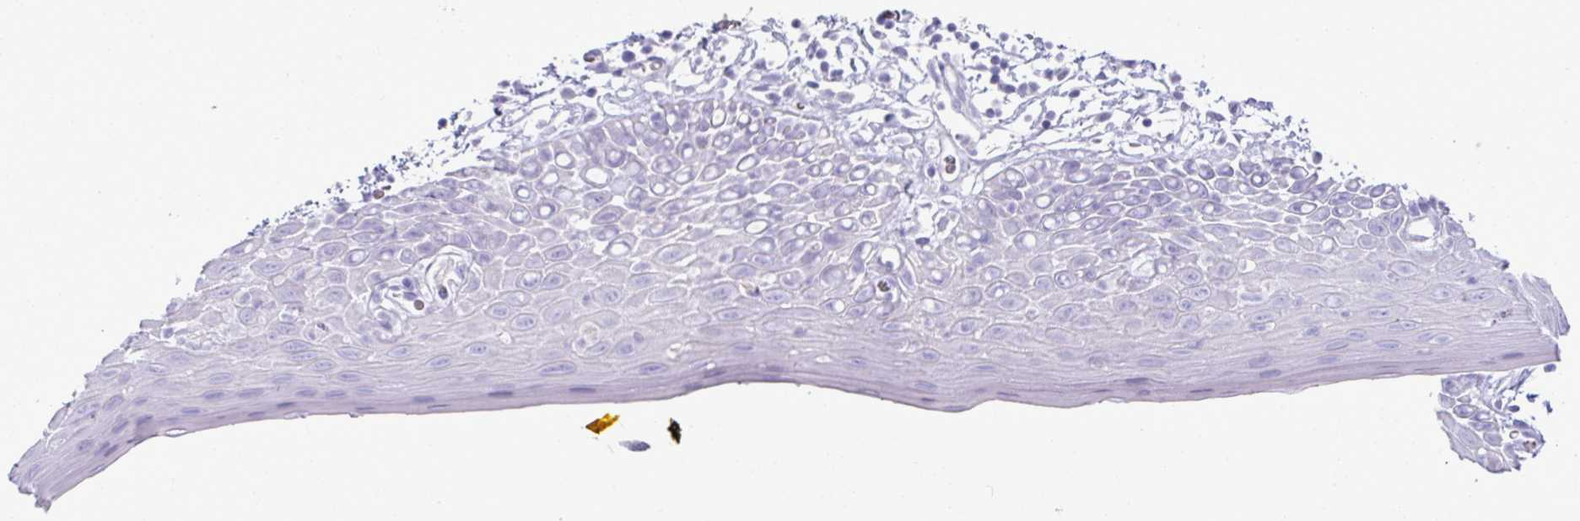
{"staining": {"intensity": "negative", "quantity": "none", "location": "none"}, "tissue": "oral mucosa", "cell_type": "Squamous epithelial cells", "image_type": "normal", "snomed": [{"axis": "morphology", "description": "Normal tissue, NOS"}, {"axis": "morphology", "description": "Squamous cell carcinoma, NOS"}, {"axis": "topography", "description": "Oral tissue"}, {"axis": "topography", "description": "Tounge, NOS"}, {"axis": "topography", "description": "Head-Neck"}], "caption": "IHC micrograph of unremarkable oral mucosa stained for a protein (brown), which reveals no expression in squamous epithelial cells.", "gene": "GSTA1", "patient": {"sex": "male", "age": 76}}